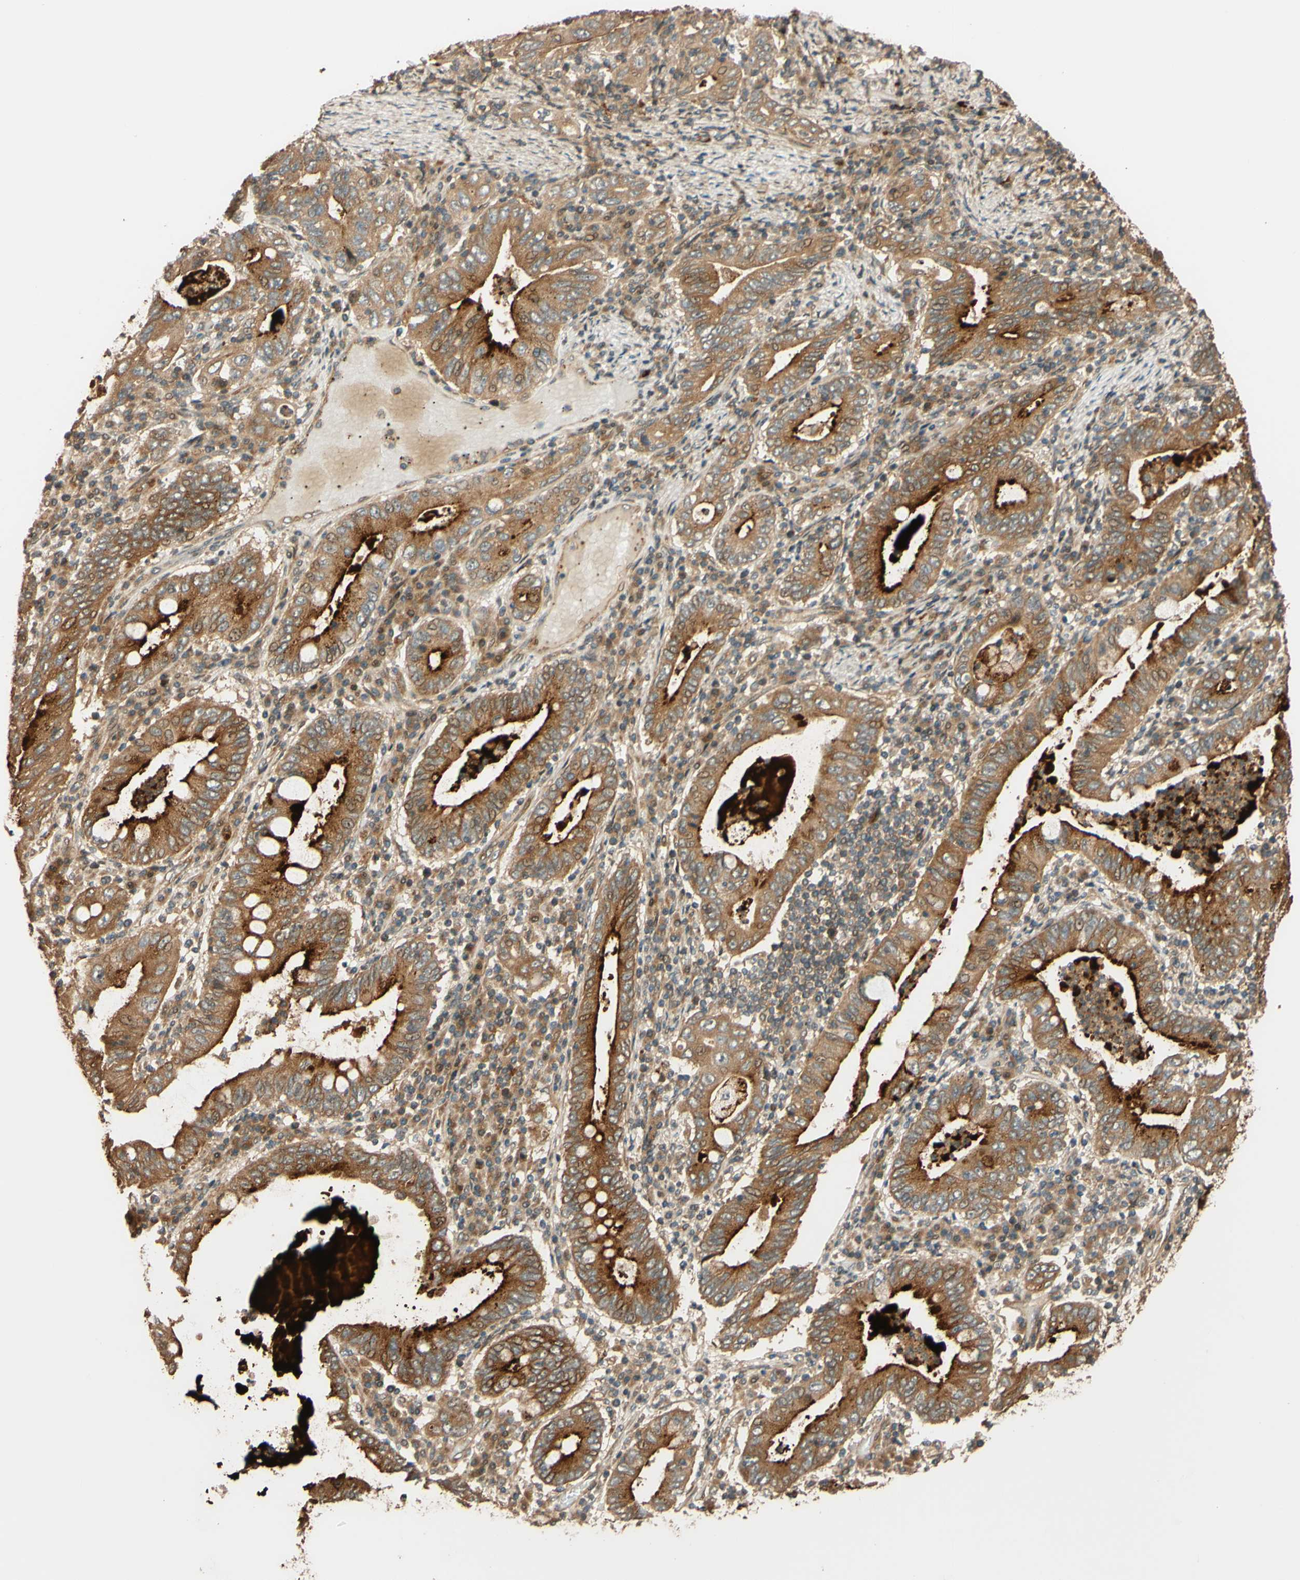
{"staining": {"intensity": "moderate", "quantity": ">75%", "location": "cytoplasmic/membranous"}, "tissue": "stomach cancer", "cell_type": "Tumor cells", "image_type": "cancer", "snomed": [{"axis": "morphology", "description": "Normal tissue, NOS"}, {"axis": "morphology", "description": "Adenocarcinoma, NOS"}, {"axis": "topography", "description": "Esophagus"}, {"axis": "topography", "description": "Stomach, upper"}, {"axis": "topography", "description": "Peripheral nerve tissue"}], "caption": "Stomach cancer was stained to show a protein in brown. There is medium levels of moderate cytoplasmic/membranous positivity in approximately >75% of tumor cells.", "gene": "RNF19A", "patient": {"sex": "male", "age": 62}}